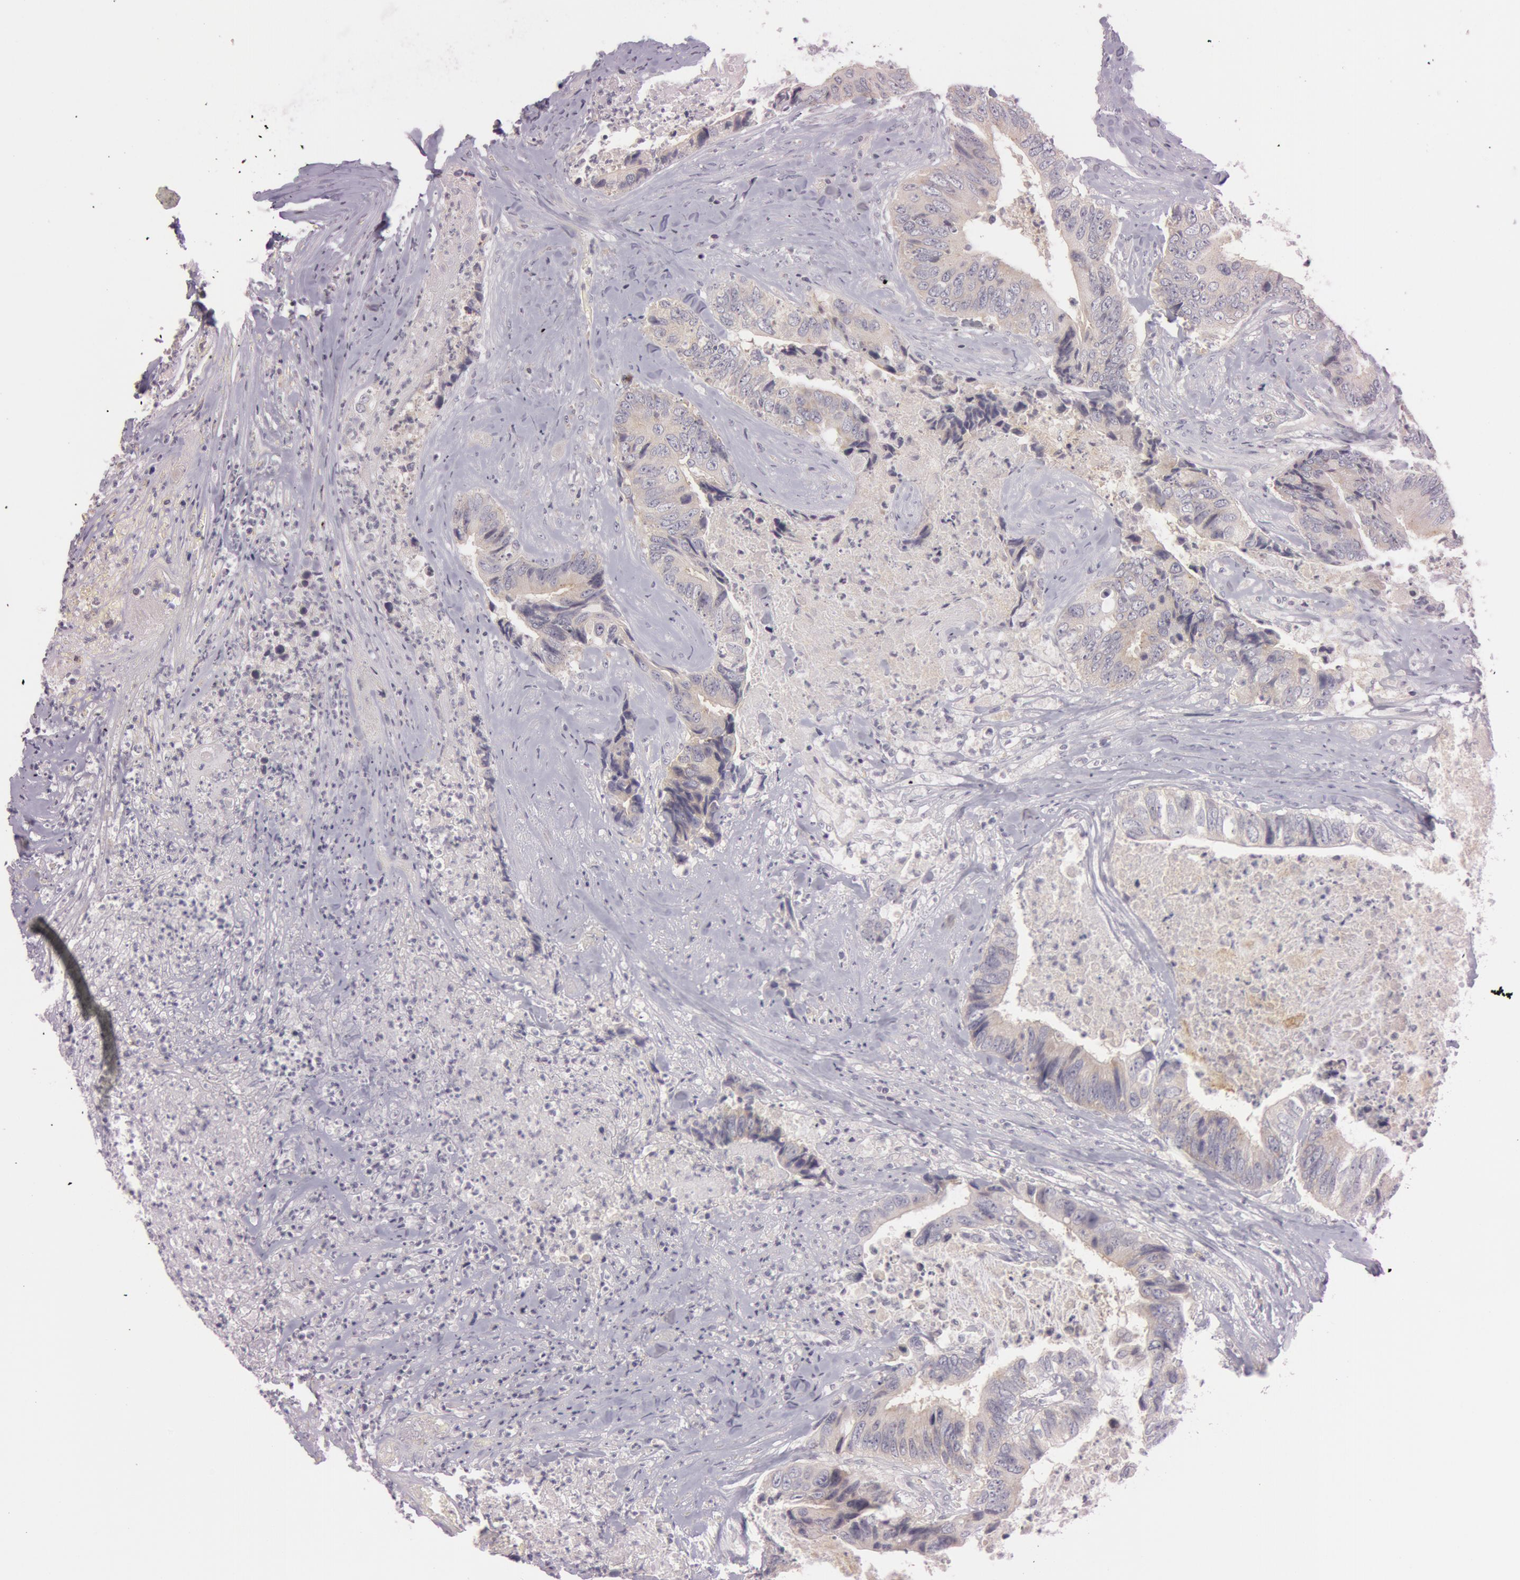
{"staining": {"intensity": "weak", "quantity": "25%-75%", "location": "cytoplasmic/membranous"}, "tissue": "colorectal cancer", "cell_type": "Tumor cells", "image_type": "cancer", "snomed": [{"axis": "morphology", "description": "Adenocarcinoma, NOS"}, {"axis": "topography", "description": "Rectum"}], "caption": "There is low levels of weak cytoplasmic/membranous expression in tumor cells of colorectal adenocarcinoma, as demonstrated by immunohistochemical staining (brown color).", "gene": "RALGAPA1", "patient": {"sex": "female", "age": 65}}